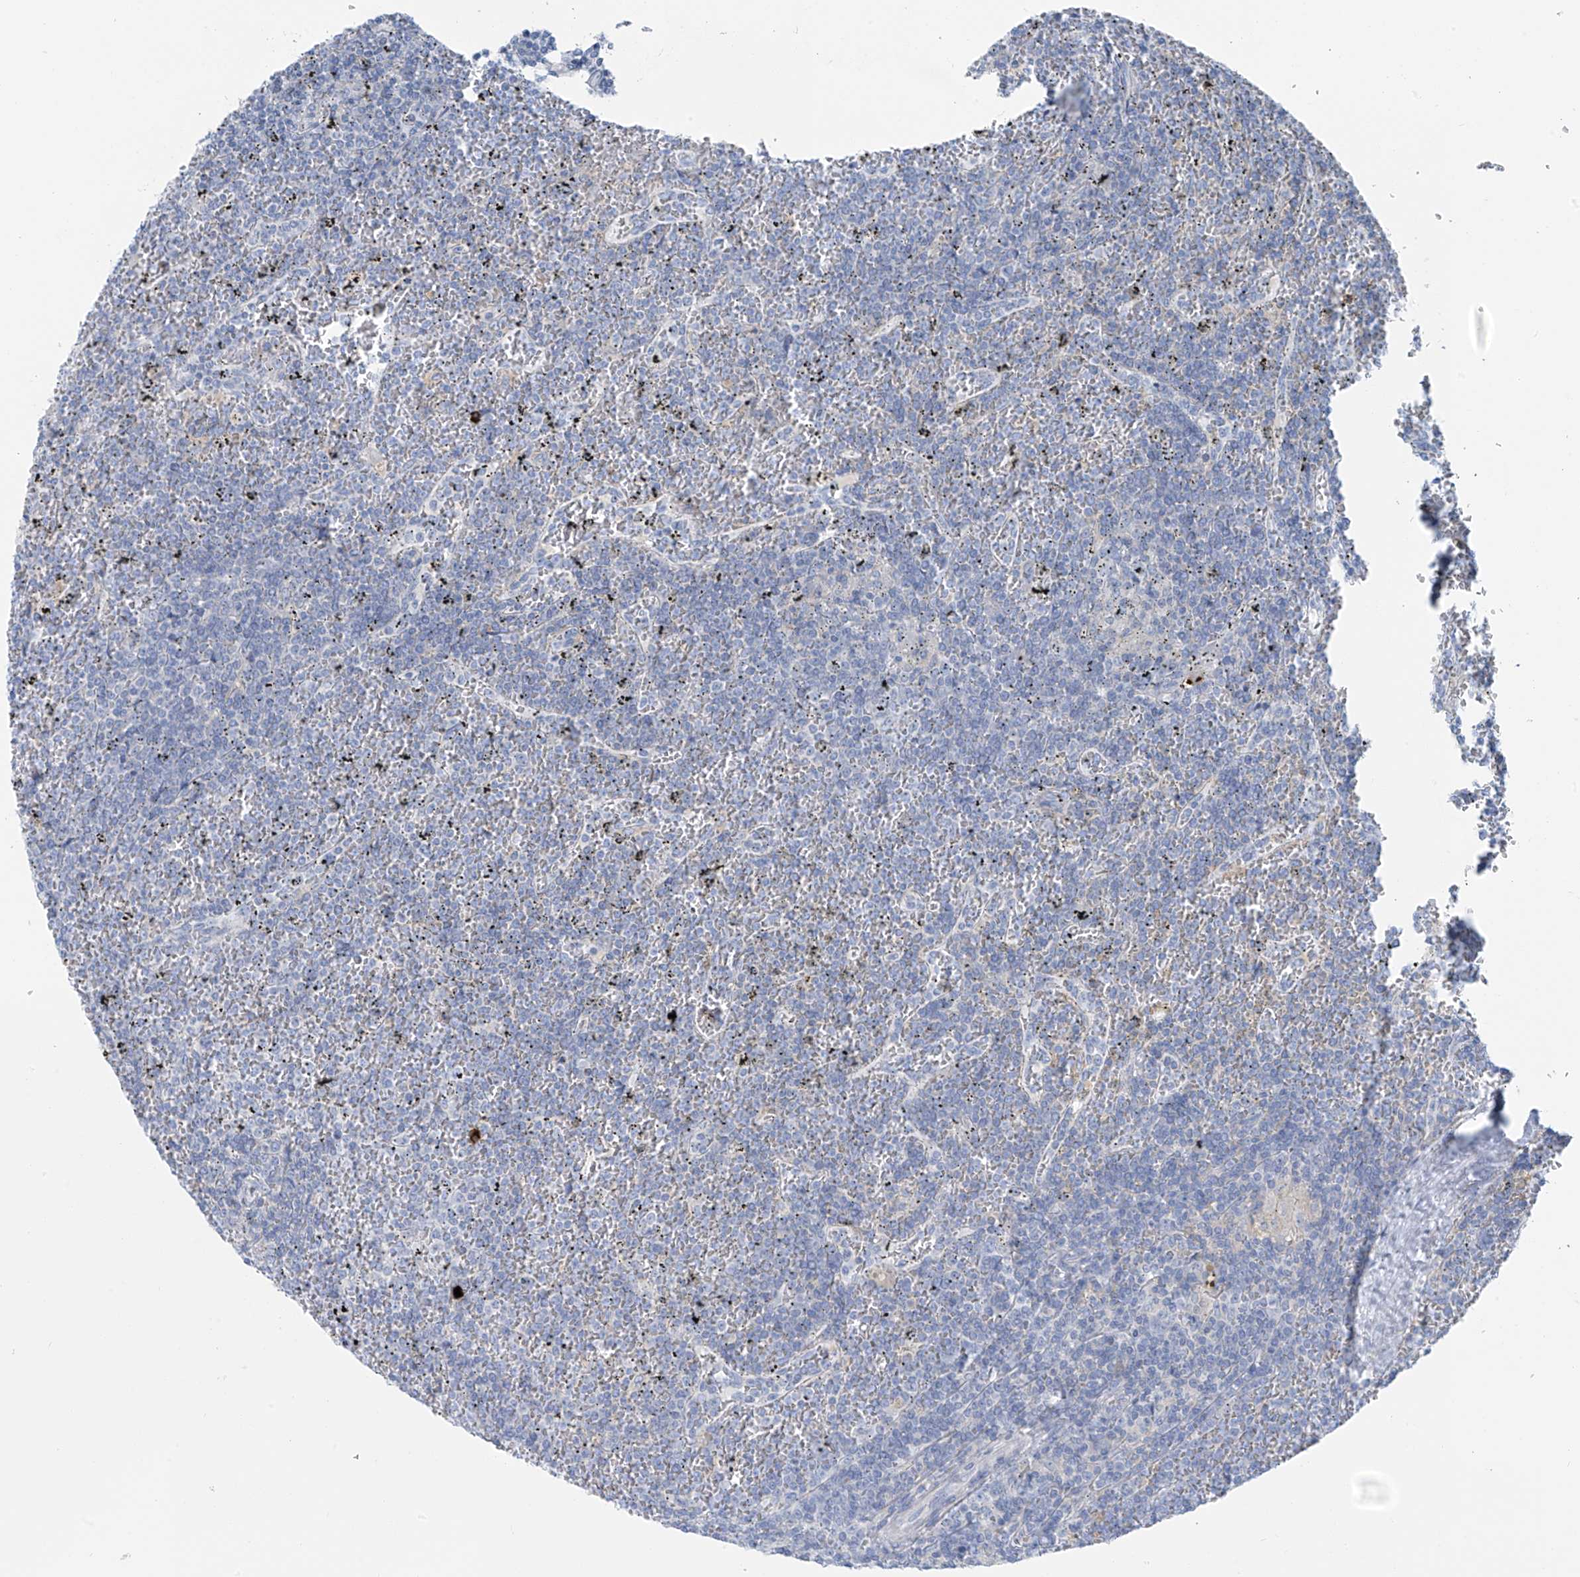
{"staining": {"intensity": "negative", "quantity": "none", "location": "none"}, "tissue": "lymphoma", "cell_type": "Tumor cells", "image_type": "cancer", "snomed": [{"axis": "morphology", "description": "Malignant lymphoma, non-Hodgkin's type, Low grade"}, {"axis": "topography", "description": "Spleen"}], "caption": "Micrograph shows no protein positivity in tumor cells of lymphoma tissue.", "gene": "POMGNT2", "patient": {"sex": "female", "age": 19}}